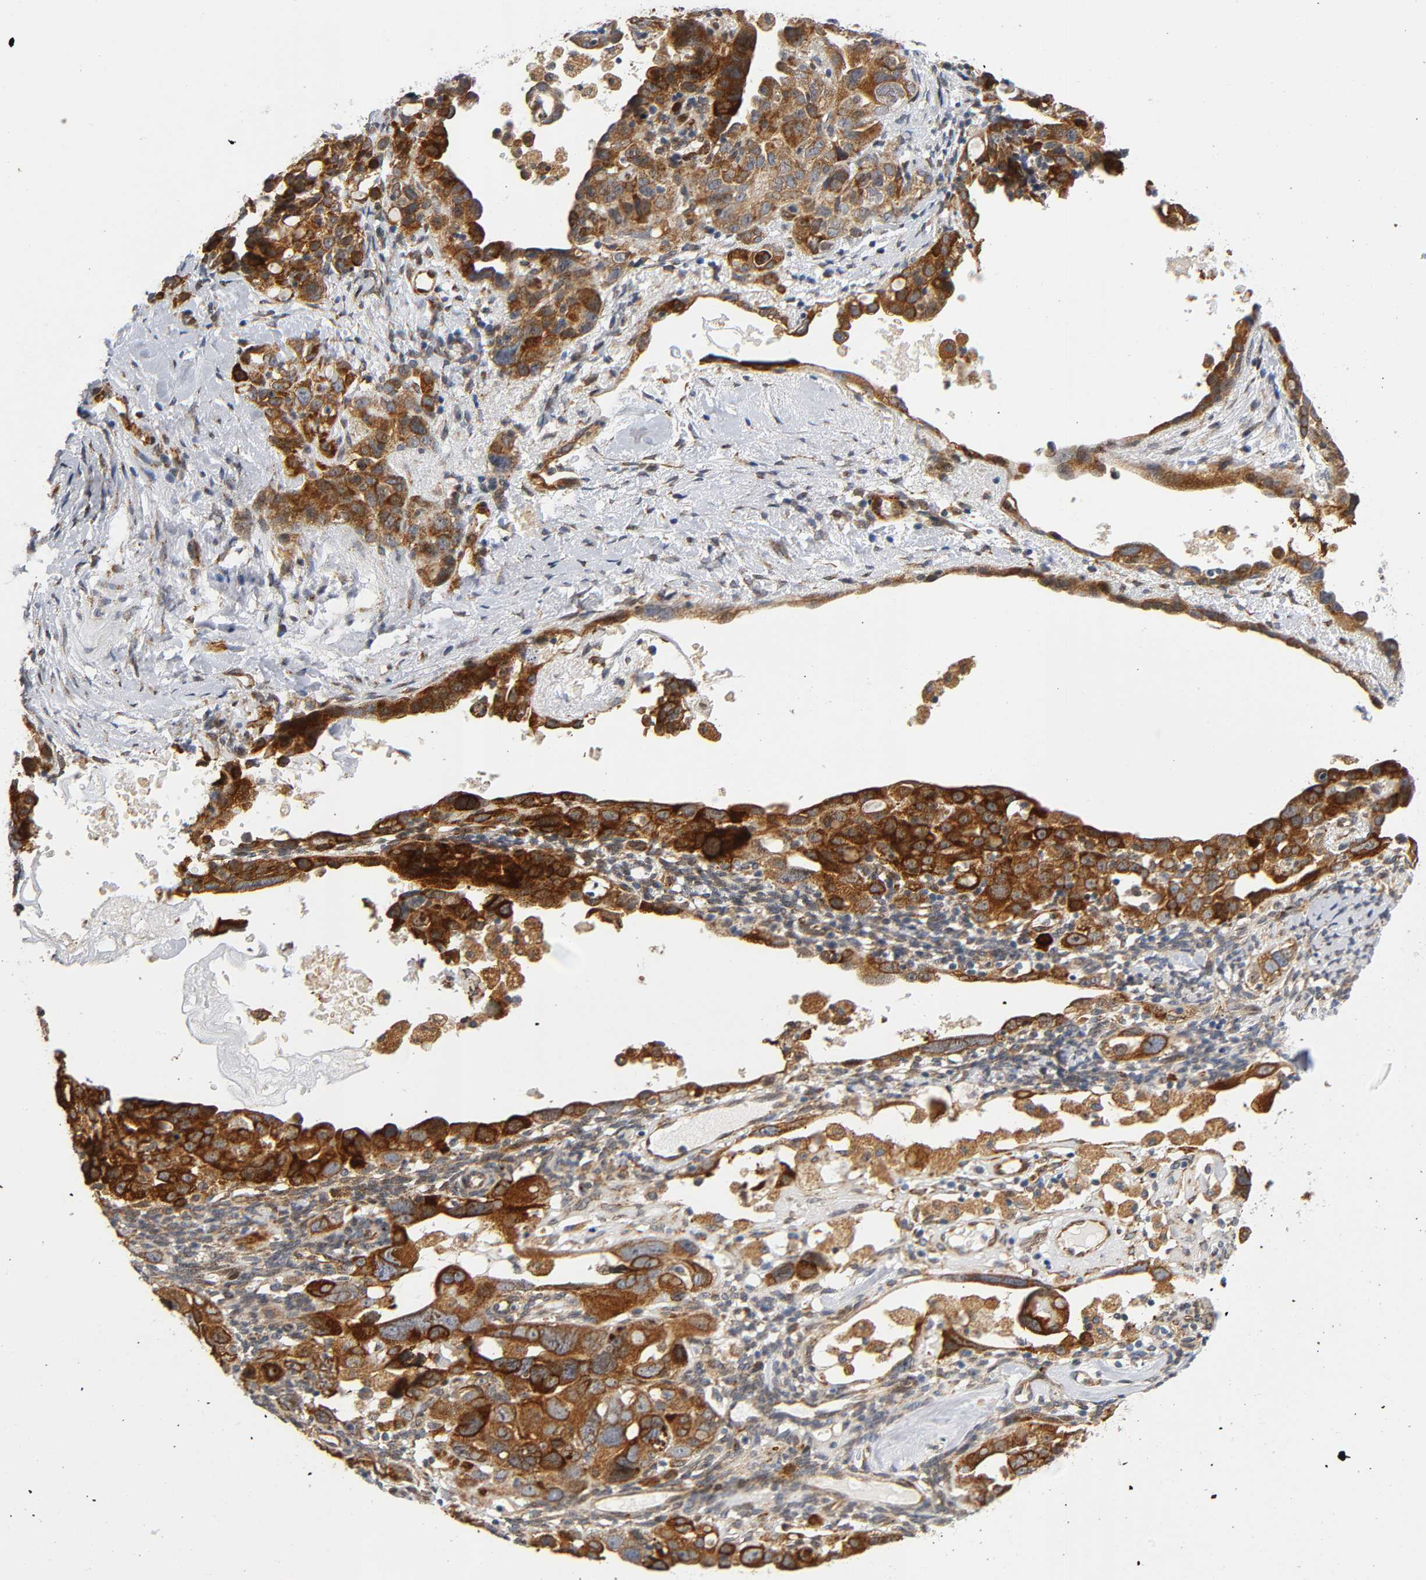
{"staining": {"intensity": "strong", "quantity": ">75%", "location": "cytoplasmic/membranous"}, "tissue": "ovarian cancer", "cell_type": "Tumor cells", "image_type": "cancer", "snomed": [{"axis": "morphology", "description": "Cystadenocarcinoma, serous, NOS"}, {"axis": "topography", "description": "Ovary"}], "caption": "Protein staining reveals strong cytoplasmic/membranous positivity in about >75% of tumor cells in ovarian cancer.", "gene": "SOS2", "patient": {"sex": "female", "age": 66}}